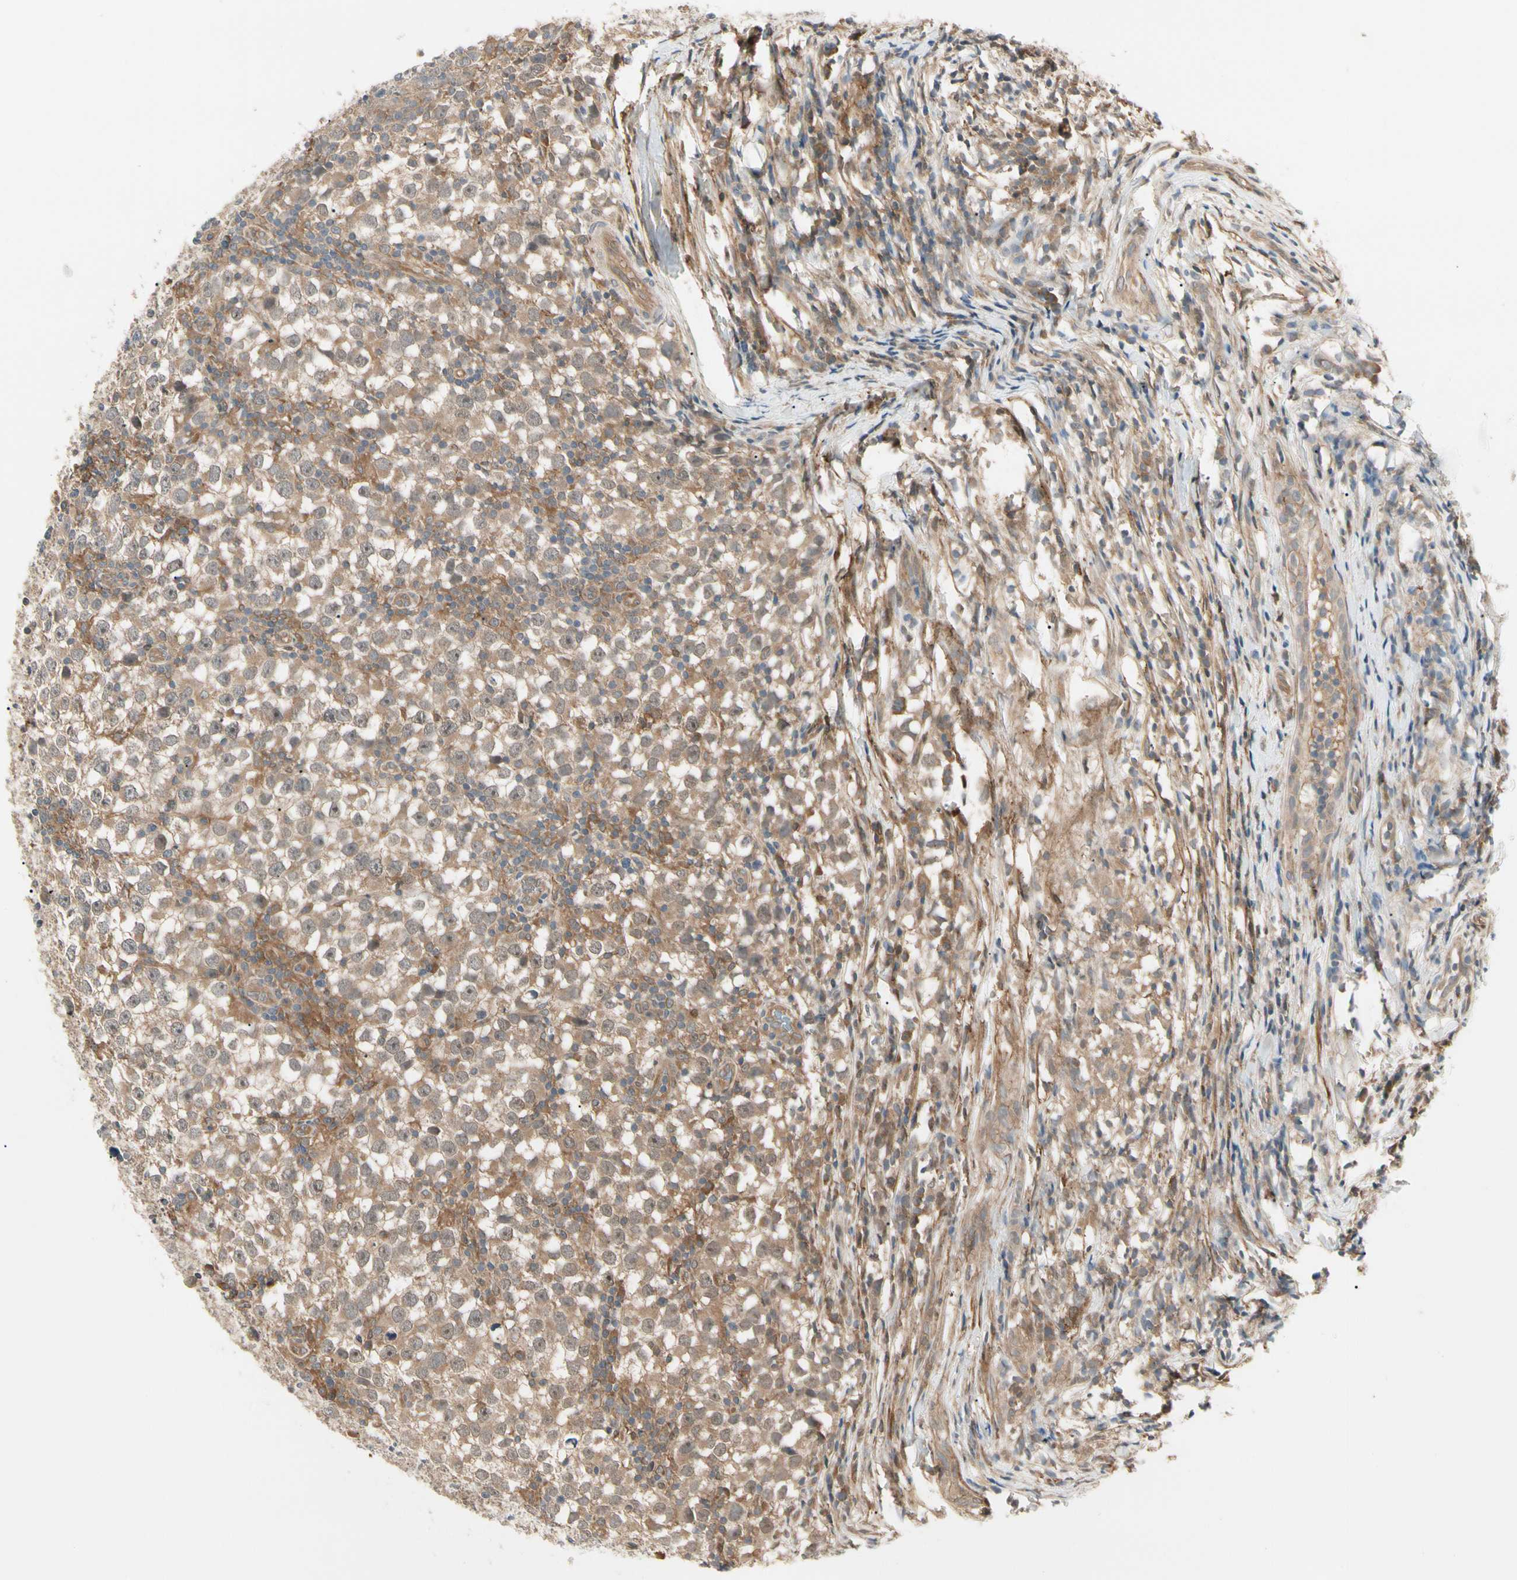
{"staining": {"intensity": "moderate", "quantity": ">75%", "location": "cytoplasmic/membranous"}, "tissue": "testis cancer", "cell_type": "Tumor cells", "image_type": "cancer", "snomed": [{"axis": "morphology", "description": "Seminoma, NOS"}, {"axis": "topography", "description": "Testis"}], "caption": "Human seminoma (testis) stained with a brown dye shows moderate cytoplasmic/membranous positive expression in about >75% of tumor cells.", "gene": "F2R", "patient": {"sex": "male", "age": 65}}